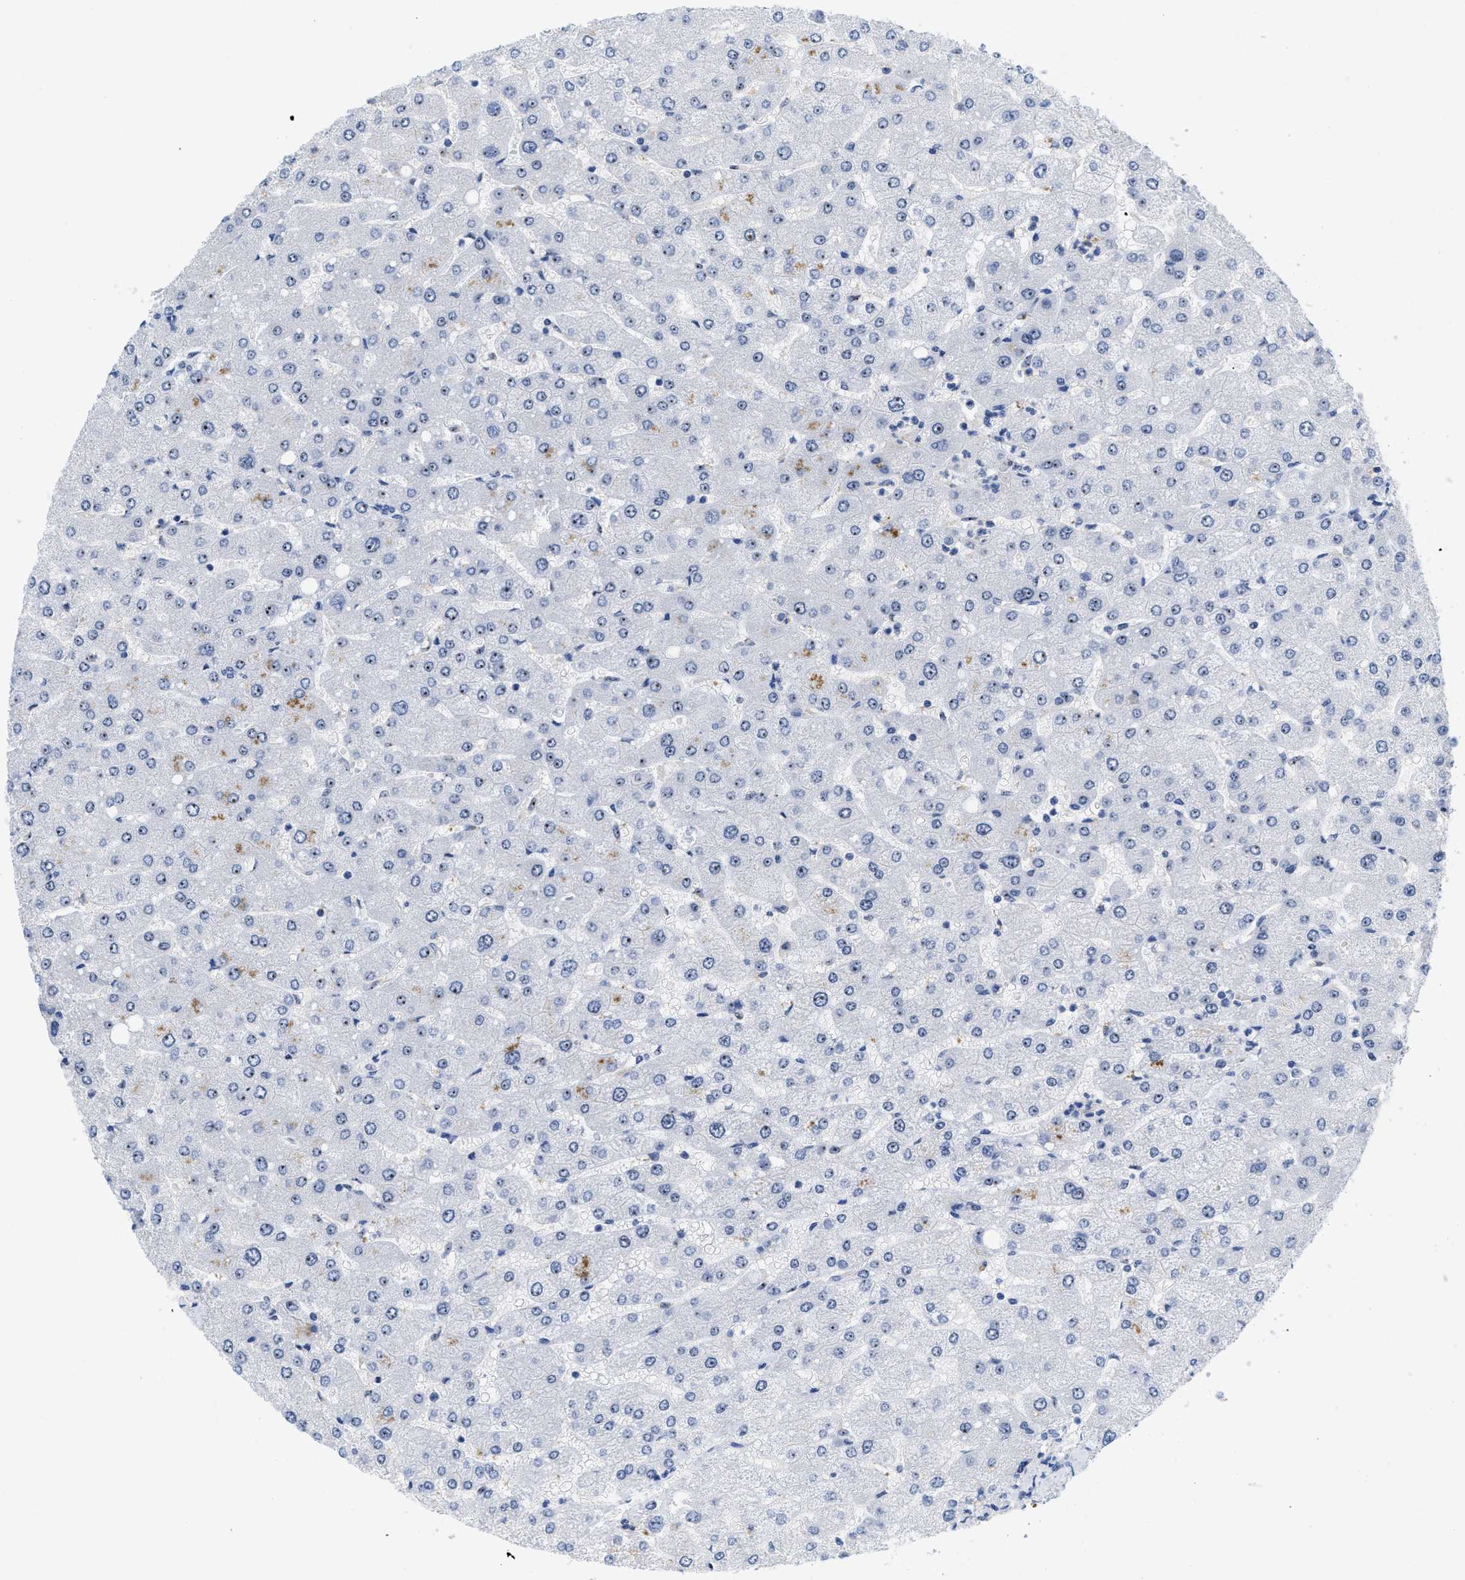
{"staining": {"intensity": "moderate", "quantity": "25%-75%", "location": "nuclear"}, "tissue": "liver", "cell_type": "Hepatocytes", "image_type": "normal", "snomed": [{"axis": "morphology", "description": "Normal tissue, NOS"}, {"axis": "topography", "description": "Liver"}], "caption": "IHC staining of unremarkable liver, which displays medium levels of moderate nuclear expression in approximately 25%-75% of hepatocytes indicating moderate nuclear protein staining. The staining was performed using DAB (3,3'-diaminobenzidine) (brown) for protein detection and nuclei were counterstained in hematoxylin (blue).", "gene": "NOP58", "patient": {"sex": "male", "age": 55}}